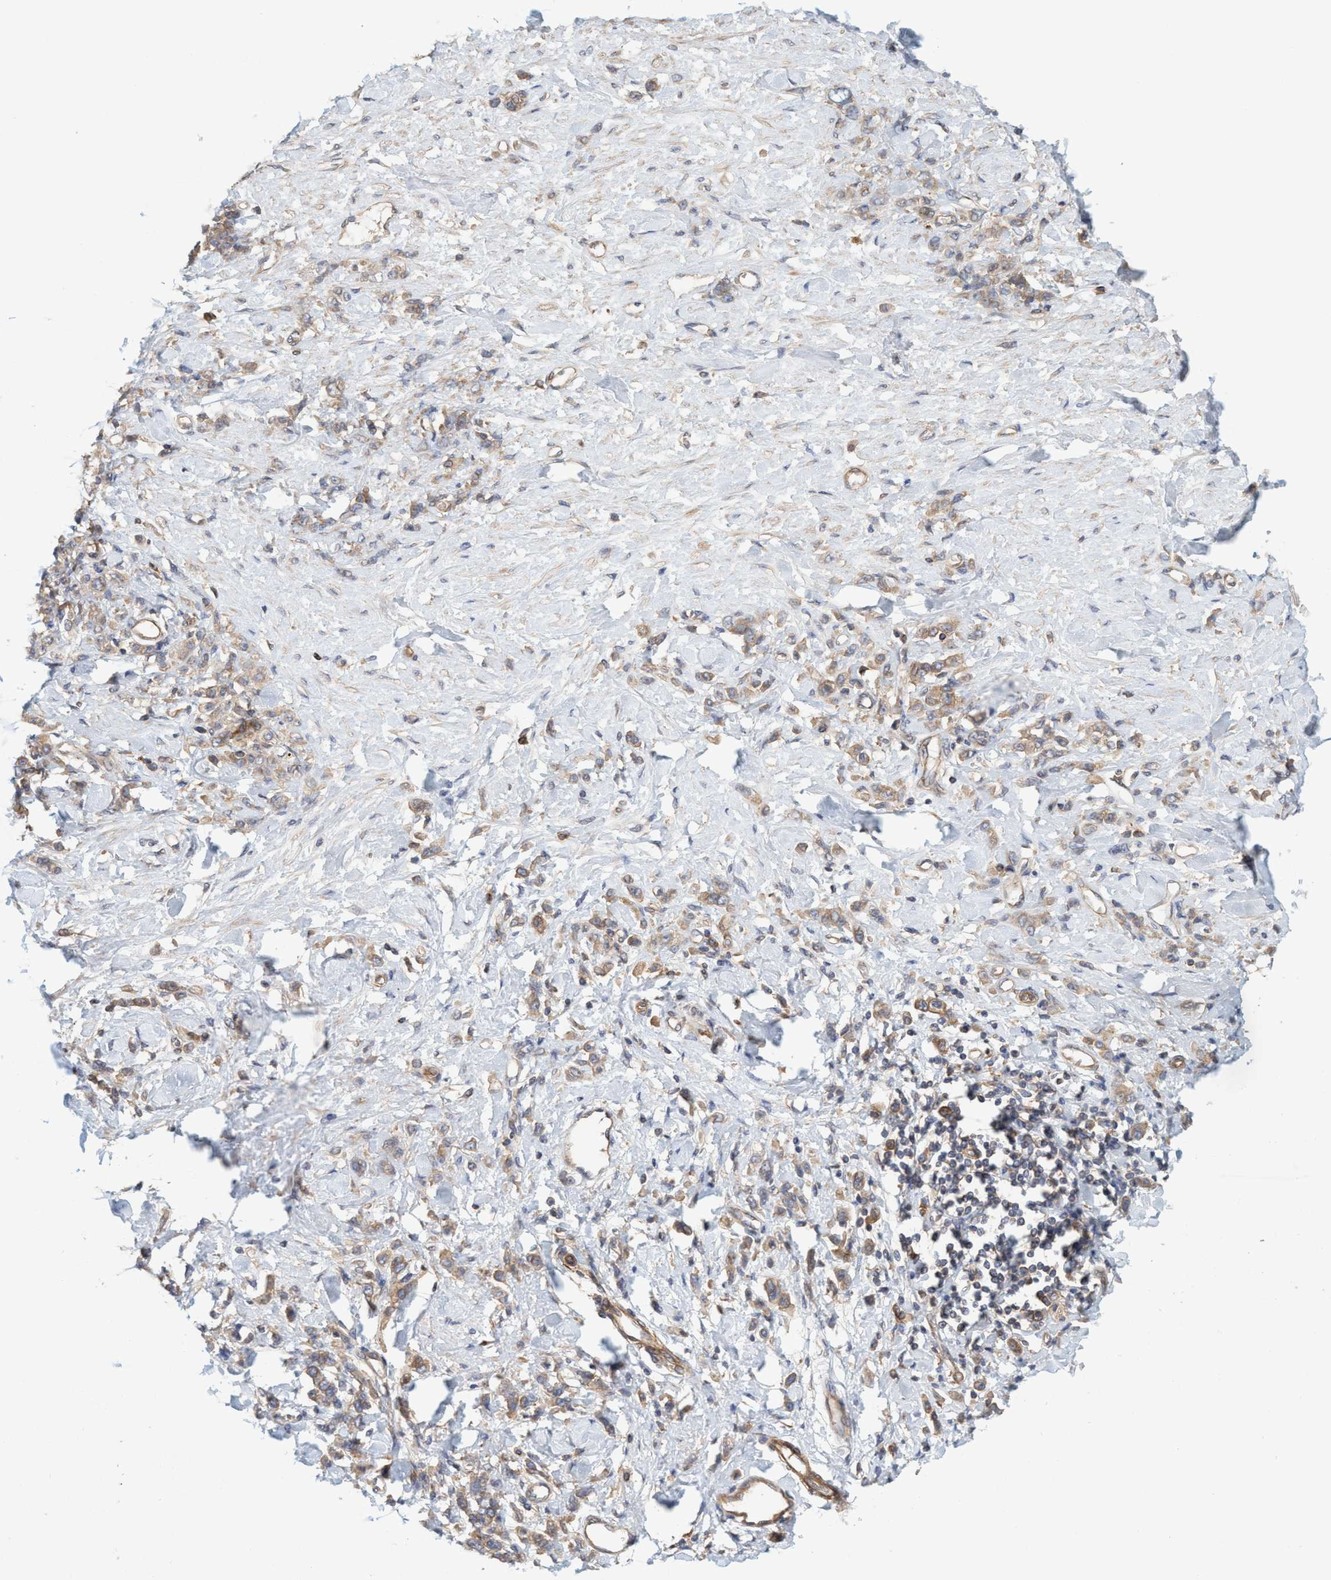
{"staining": {"intensity": "moderate", "quantity": ">75%", "location": "cytoplasmic/membranous"}, "tissue": "stomach cancer", "cell_type": "Tumor cells", "image_type": "cancer", "snomed": [{"axis": "morphology", "description": "Normal tissue, NOS"}, {"axis": "morphology", "description": "Adenocarcinoma, NOS"}, {"axis": "topography", "description": "Stomach"}], "caption": "Protein expression analysis of human stomach cancer reveals moderate cytoplasmic/membranous staining in approximately >75% of tumor cells.", "gene": "SPECC1", "patient": {"sex": "male", "age": 82}}